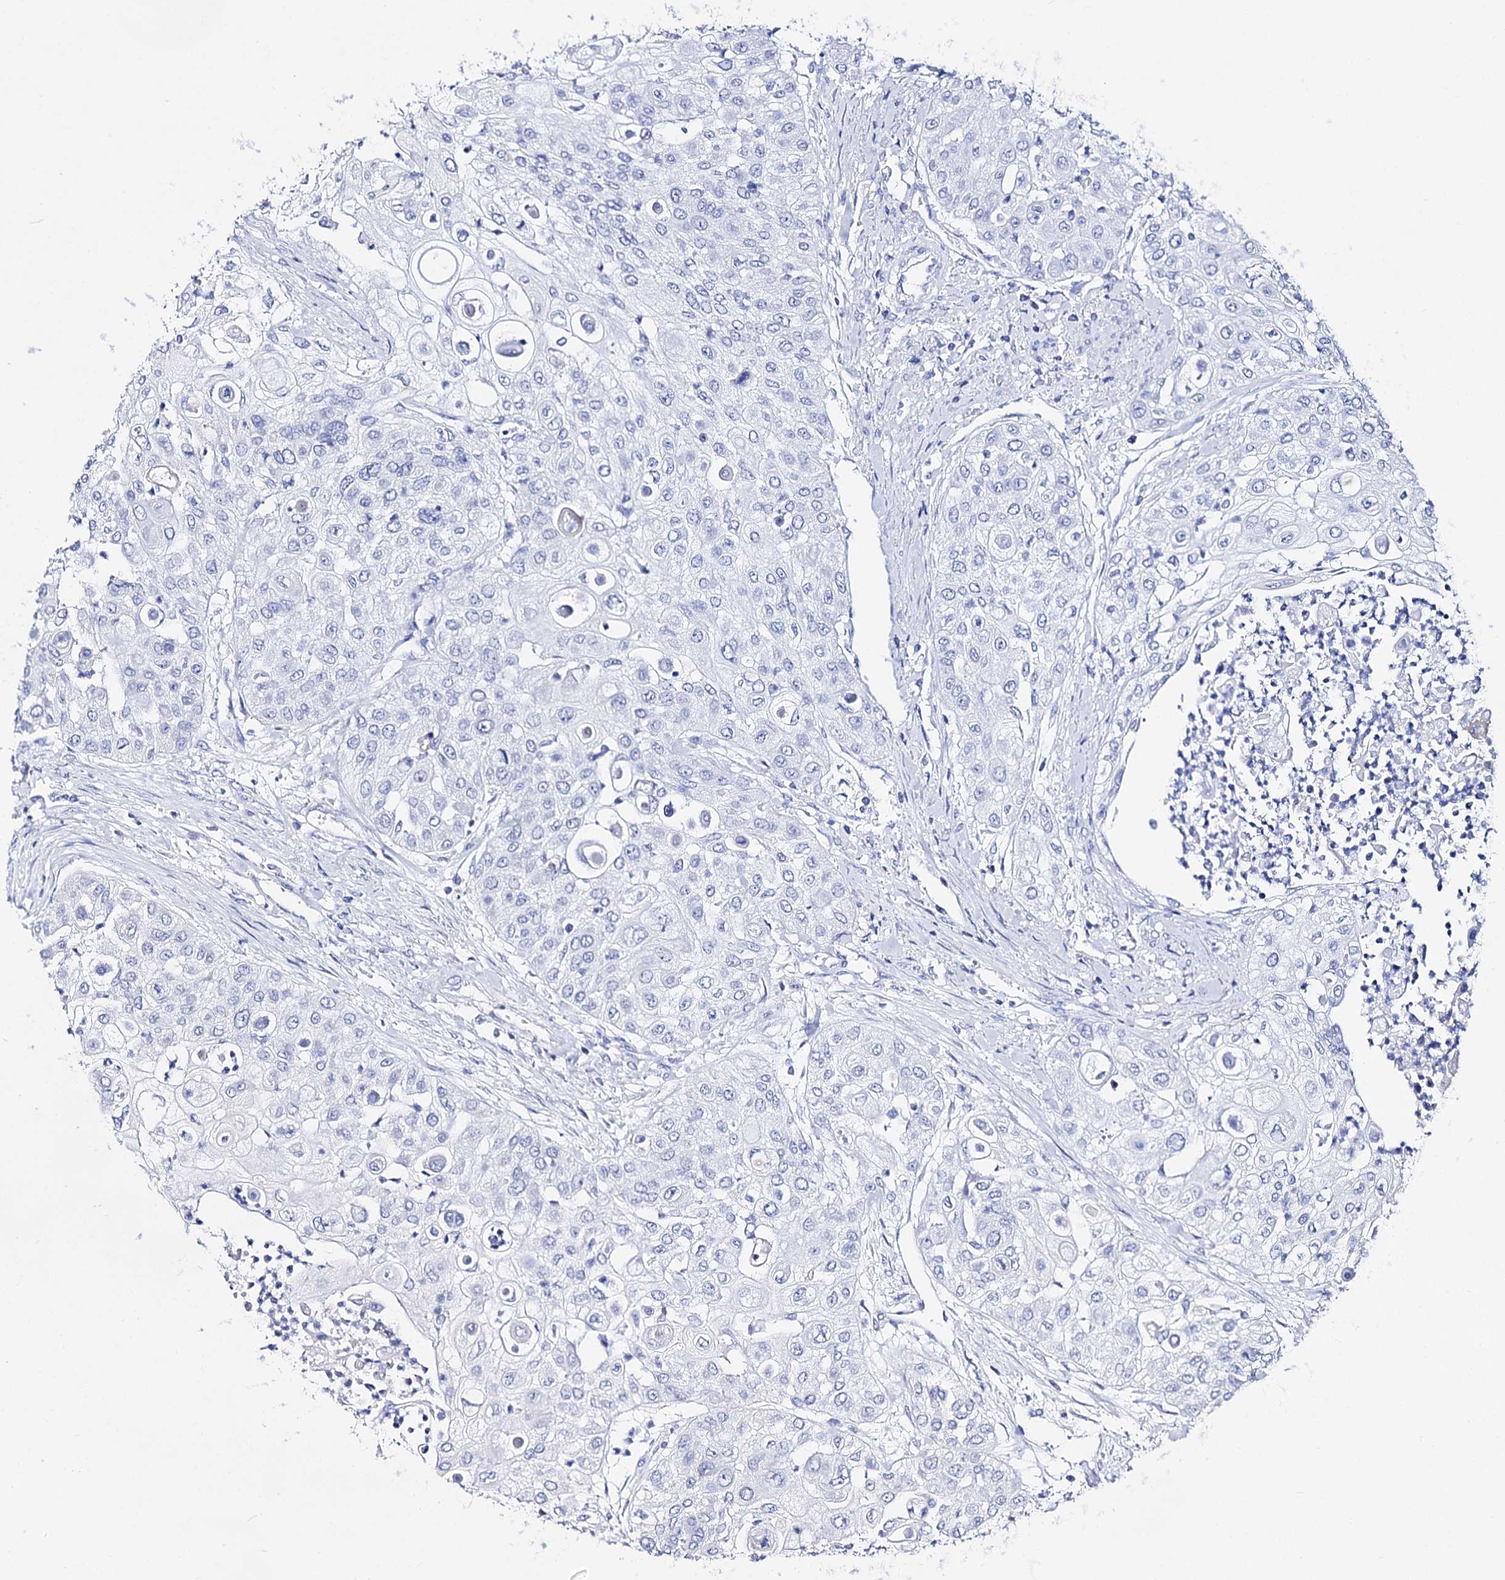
{"staining": {"intensity": "negative", "quantity": "none", "location": "none"}, "tissue": "urothelial cancer", "cell_type": "Tumor cells", "image_type": "cancer", "snomed": [{"axis": "morphology", "description": "Urothelial carcinoma, High grade"}, {"axis": "topography", "description": "Urinary bladder"}], "caption": "The IHC image has no significant expression in tumor cells of urothelial carcinoma (high-grade) tissue. The staining was performed using DAB (3,3'-diaminobenzidine) to visualize the protein expression in brown, while the nuclei were stained in blue with hematoxylin (Magnification: 20x).", "gene": "ACTR6", "patient": {"sex": "female", "age": 79}}